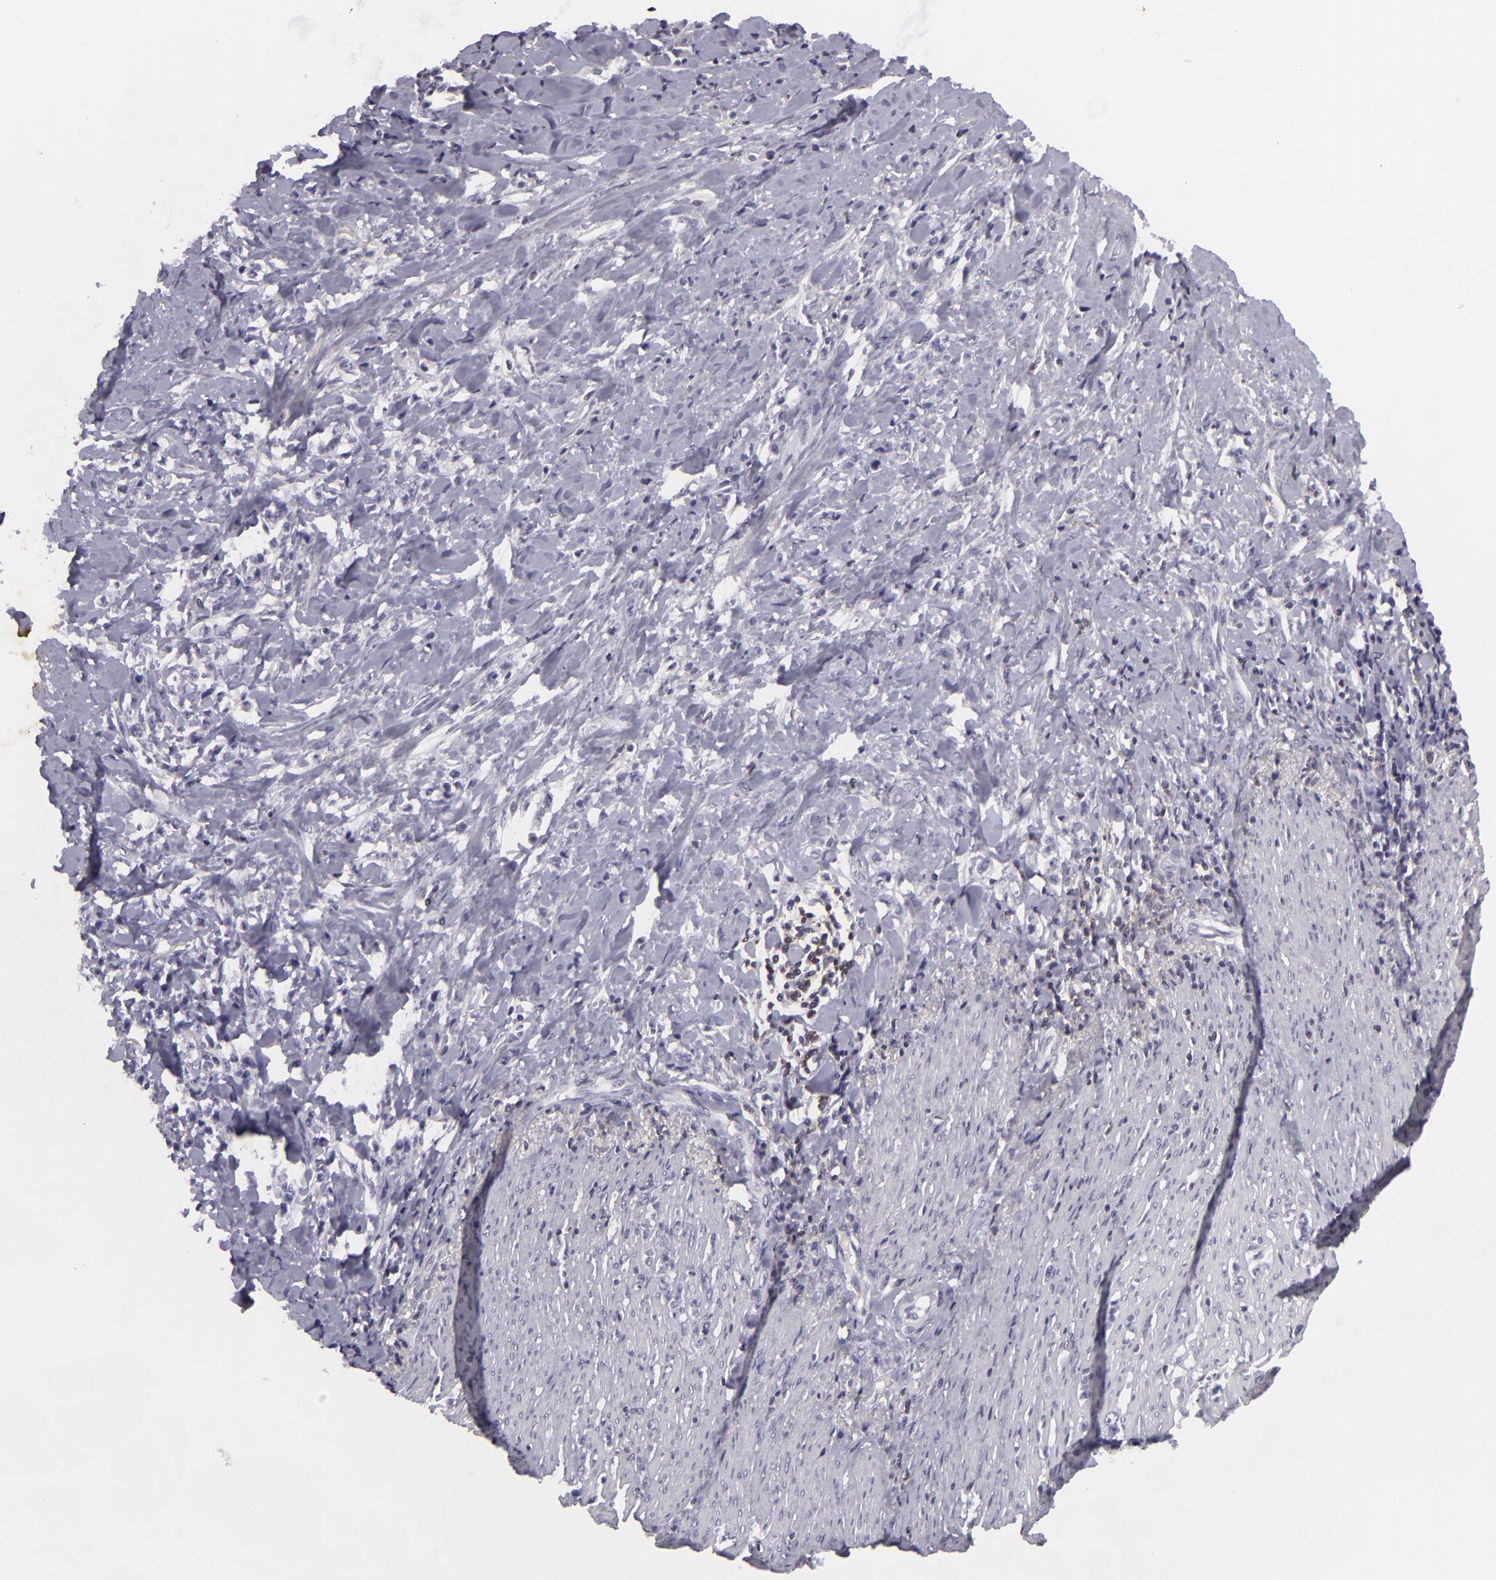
{"staining": {"intensity": "negative", "quantity": "none", "location": "none"}, "tissue": "stomach cancer", "cell_type": "Tumor cells", "image_type": "cancer", "snomed": [{"axis": "morphology", "description": "Adenocarcinoma, NOS"}, {"axis": "topography", "description": "Stomach, lower"}], "caption": "Protein analysis of stomach adenocarcinoma exhibits no significant expression in tumor cells. The staining was performed using DAB to visualize the protein expression in brown, while the nuclei were stained in blue with hematoxylin (Magnification: 20x).", "gene": "KCNAB2", "patient": {"sex": "male", "age": 88}}